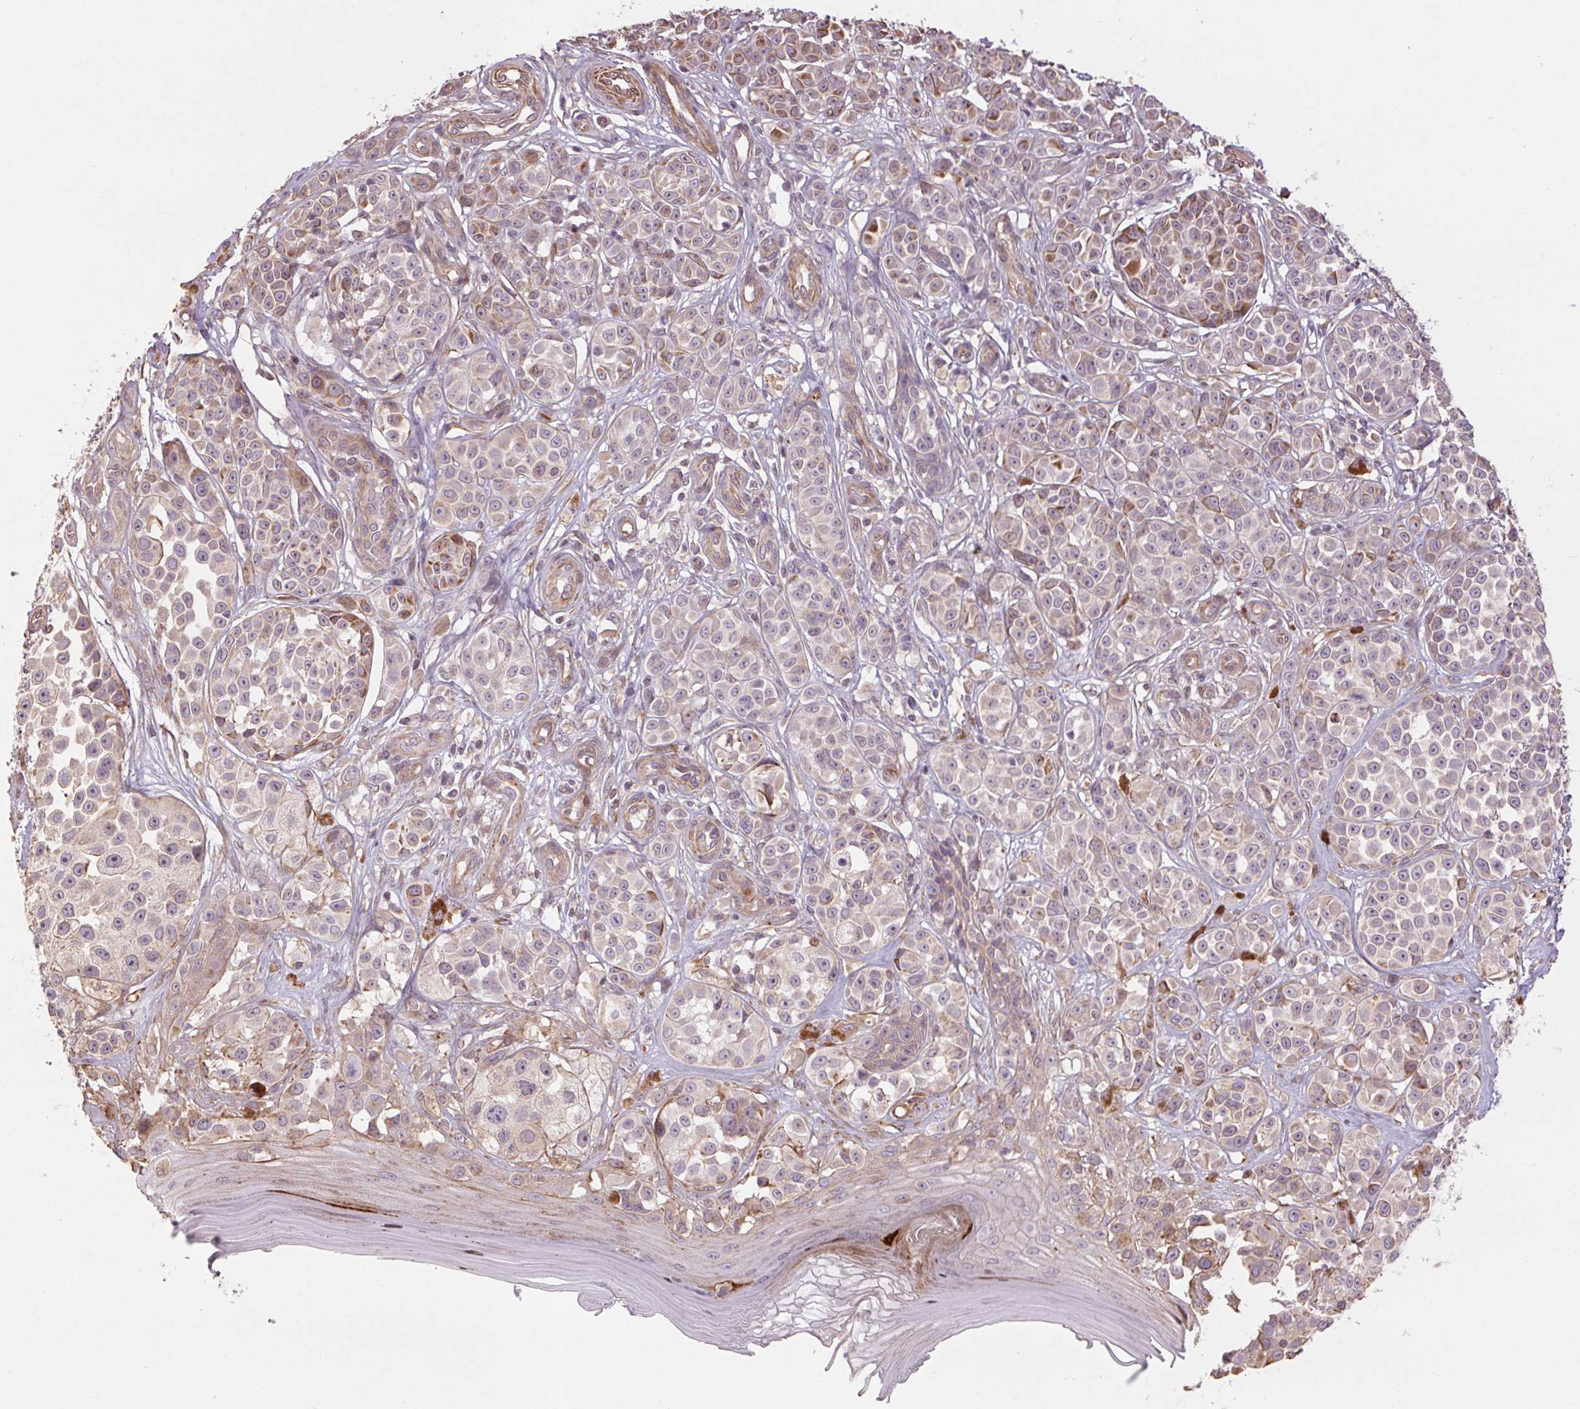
{"staining": {"intensity": "moderate", "quantity": "<25%", "location": "cytoplasmic/membranous"}, "tissue": "melanoma", "cell_type": "Tumor cells", "image_type": "cancer", "snomed": [{"axis": "morphology", "description": "Malignant melanoma, NOS"}, {"axis": "topography", "description": "Skin"}], "caption": "Moderate cytoplasmic/membranous positivity for a protein is present in approximately <25% of tumor cells of malignant melanoma using IHC.", "gene": "CCSER1", "patient": {"sex": "female", "age": 90}}